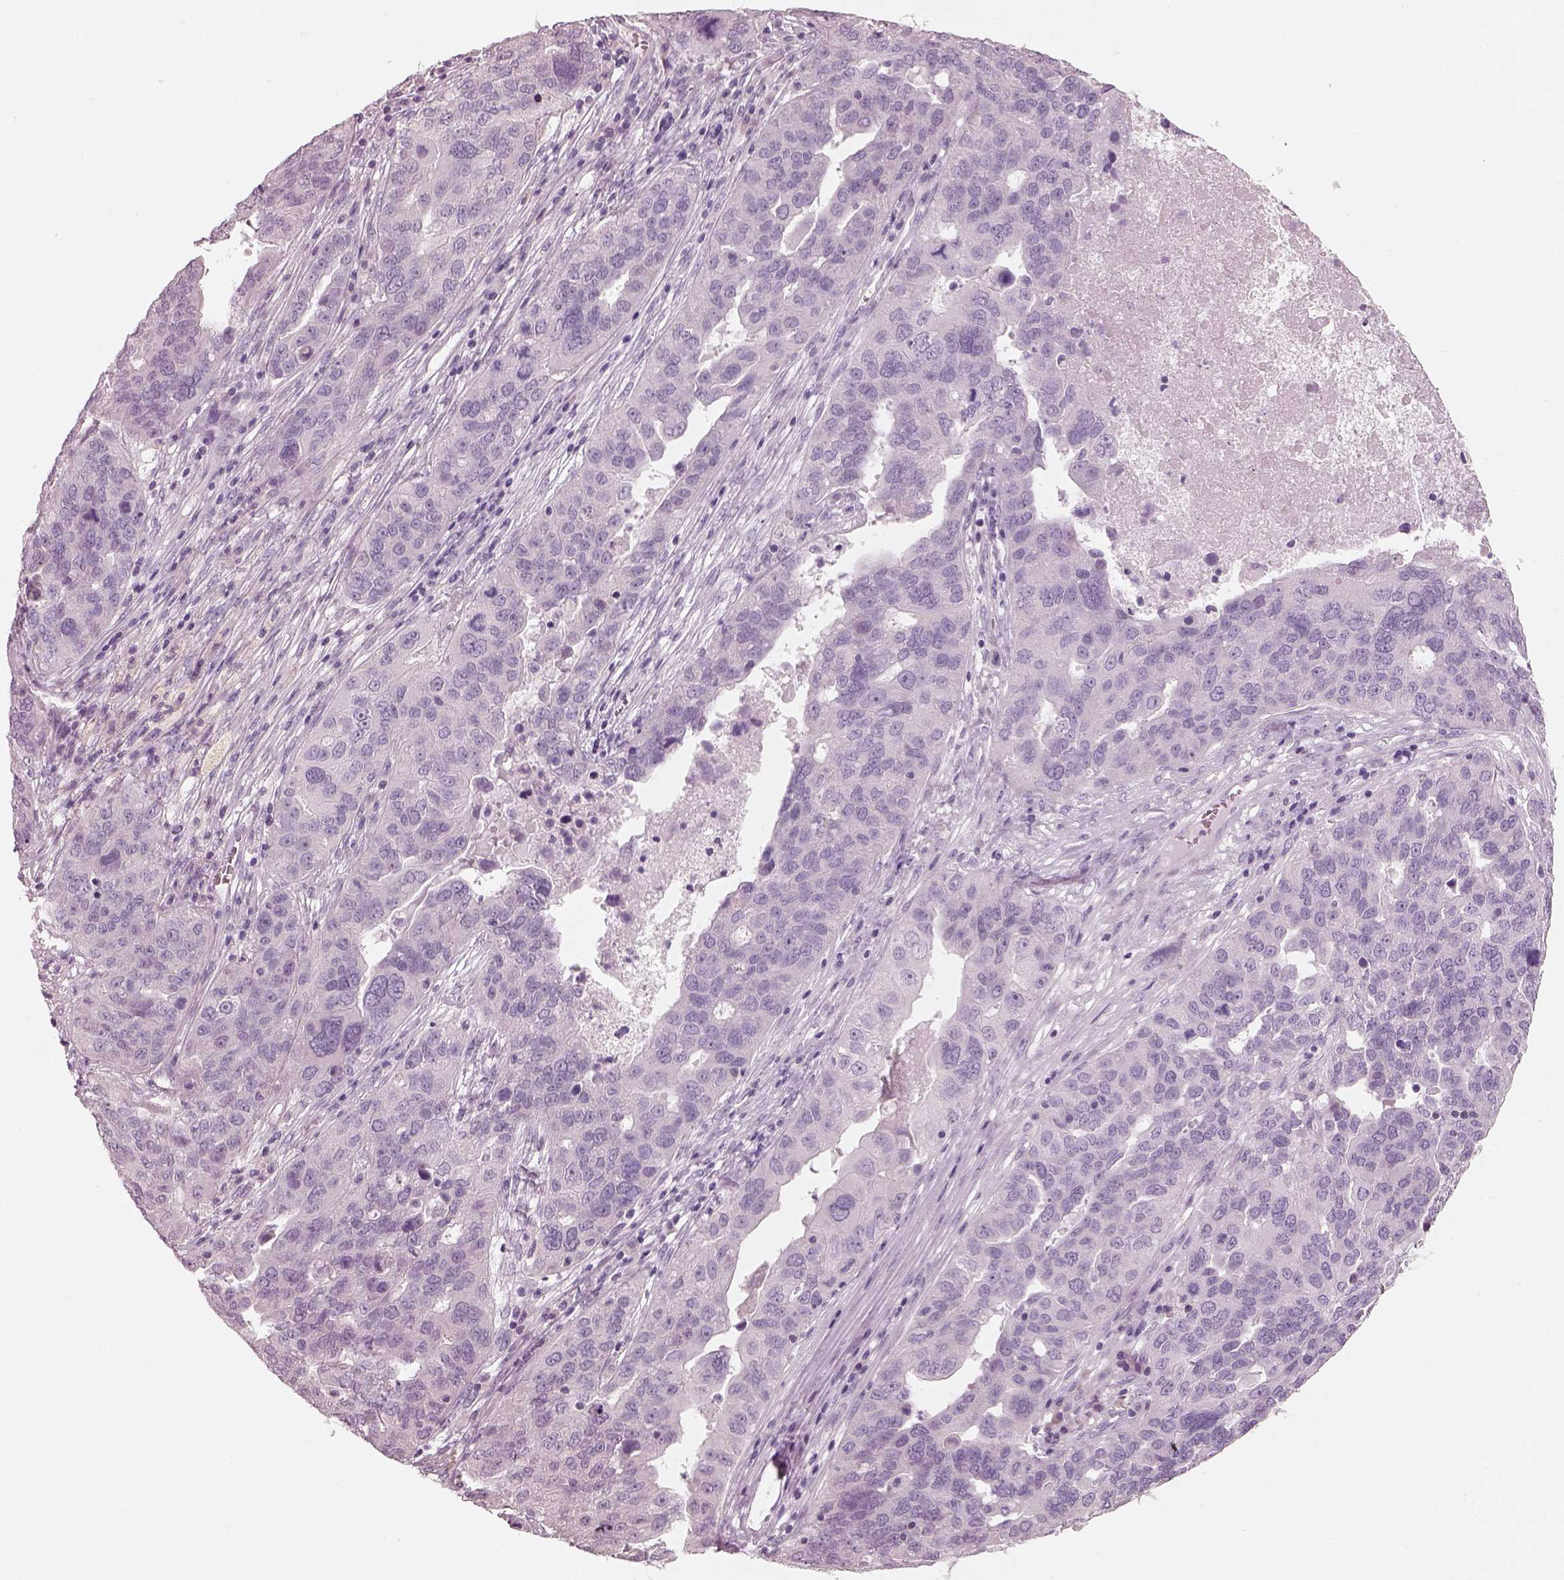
{"staining": {"intensity": "negative", "quantity": "none", "location": "none"}, "tissue": "ovarian cancer", "cell_type": "Tumor cells", "image_type": "cancer", "snomed": [{"axis": "morphology", "description": "Carcinoma, endometroid"}, {"axis": "topography", "description": "Soft tissue"}, {"axis": "topography", "description": "Ovary"}], "caption": "Protein analysis of ovarian endometroid carcinoma shows no significant expression in tumor cells. (Stains: DAB (3,3'-diaminobenzidine) IHC with hematoxylin counter stain, Microscopy: brightfield microscopy at high magnification).", "gene": "SLC27A2", "patient": {"sex": "female", "age": 52}}